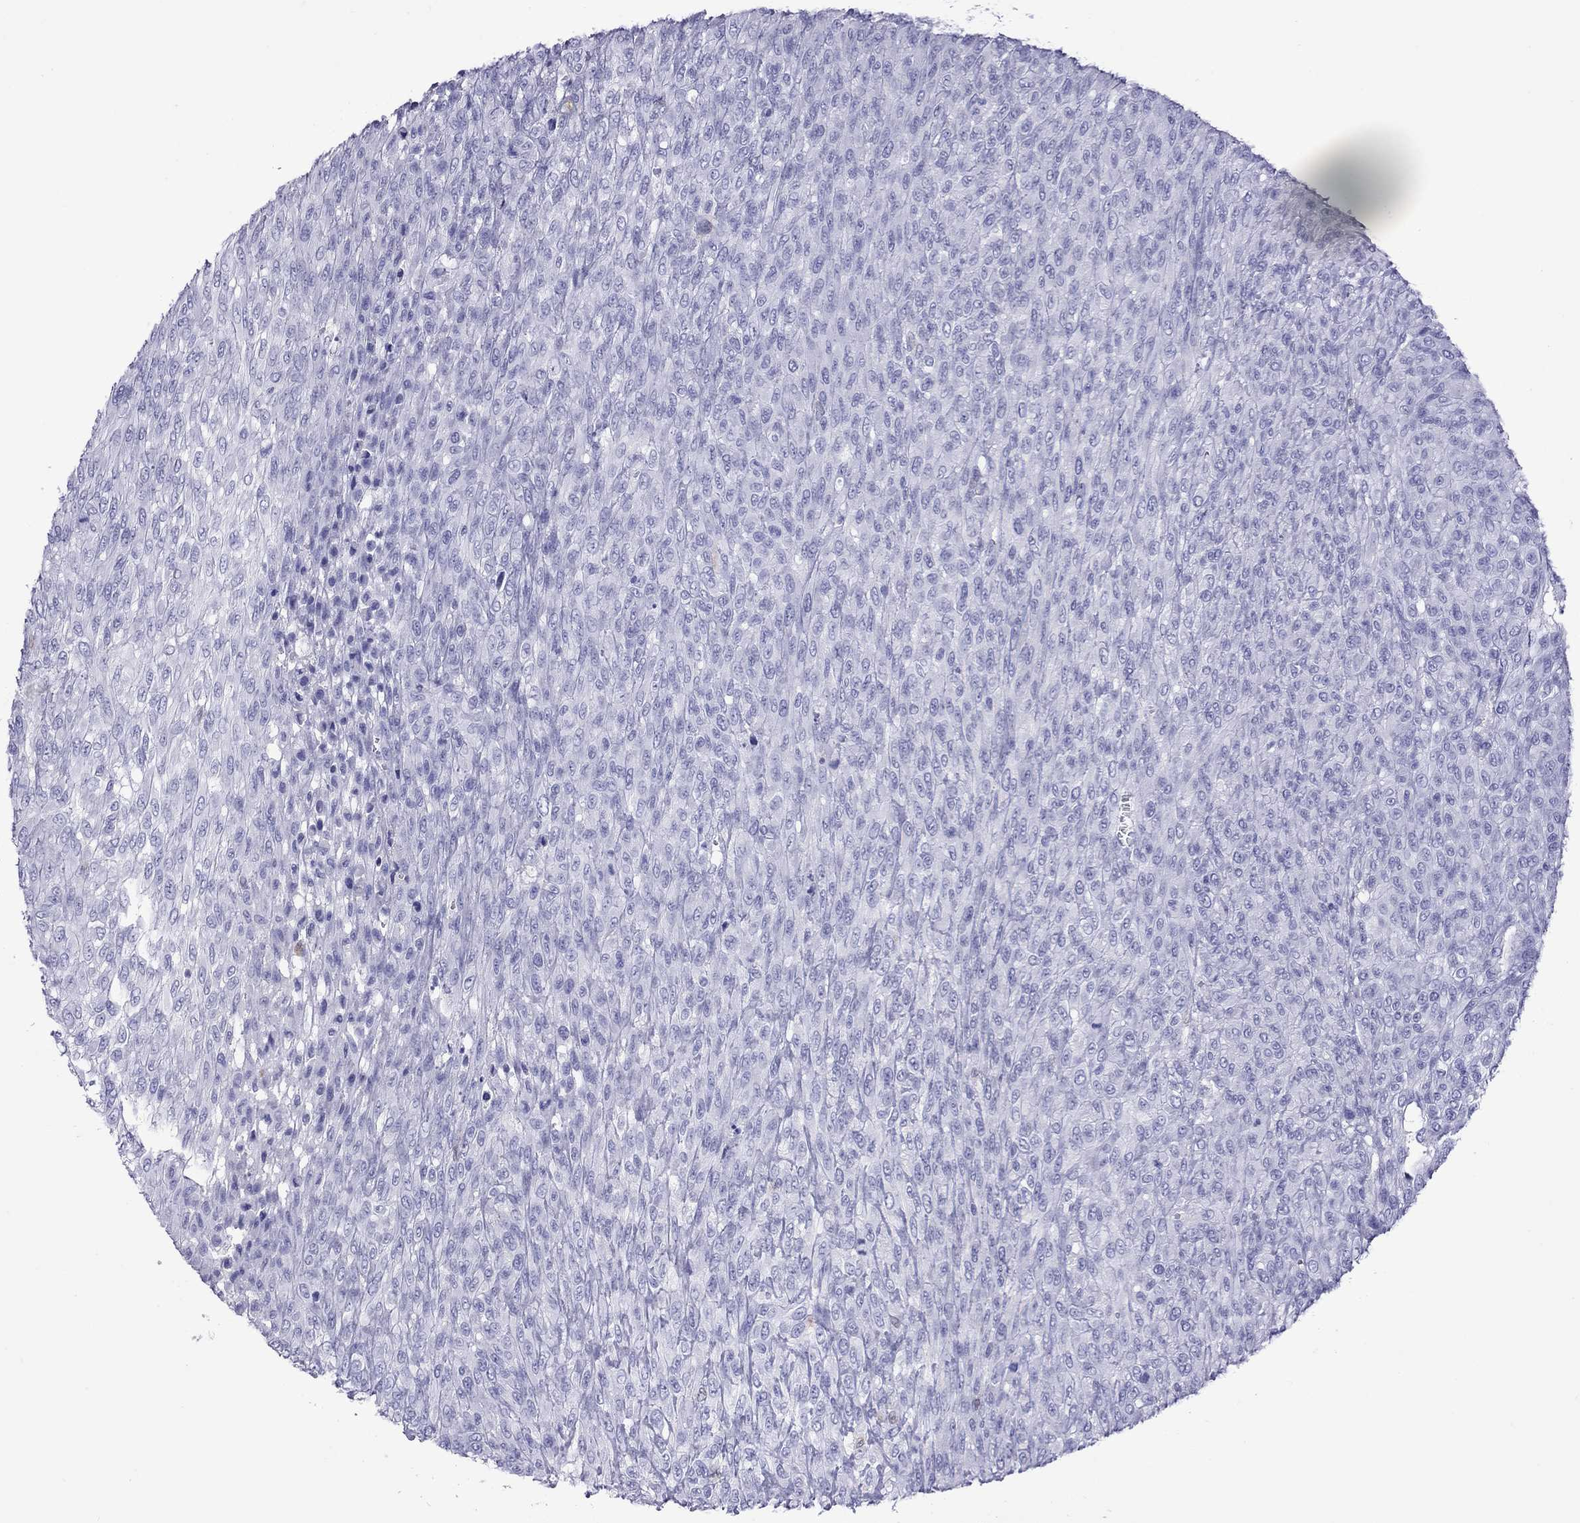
{"staining": {"intensity": "negative", "quantity": "none", "location": "none"}, "tissue": "renal cancer", "cell_type": "Tumor cells", "image_type": "cancer", "snomed": [{"axis": "morphology", "description": "Adenocarcinoma, NOS"}, {"axis": "topography", "description": "Kidney"}], "caption": "Renal adenocarcinoma stained for a protein using immunohistochemistry (IHC) demonstrates no positivity tumor cells.", "gene": "SLAMF1", "patient": {"sex": "male", "age": 58}}